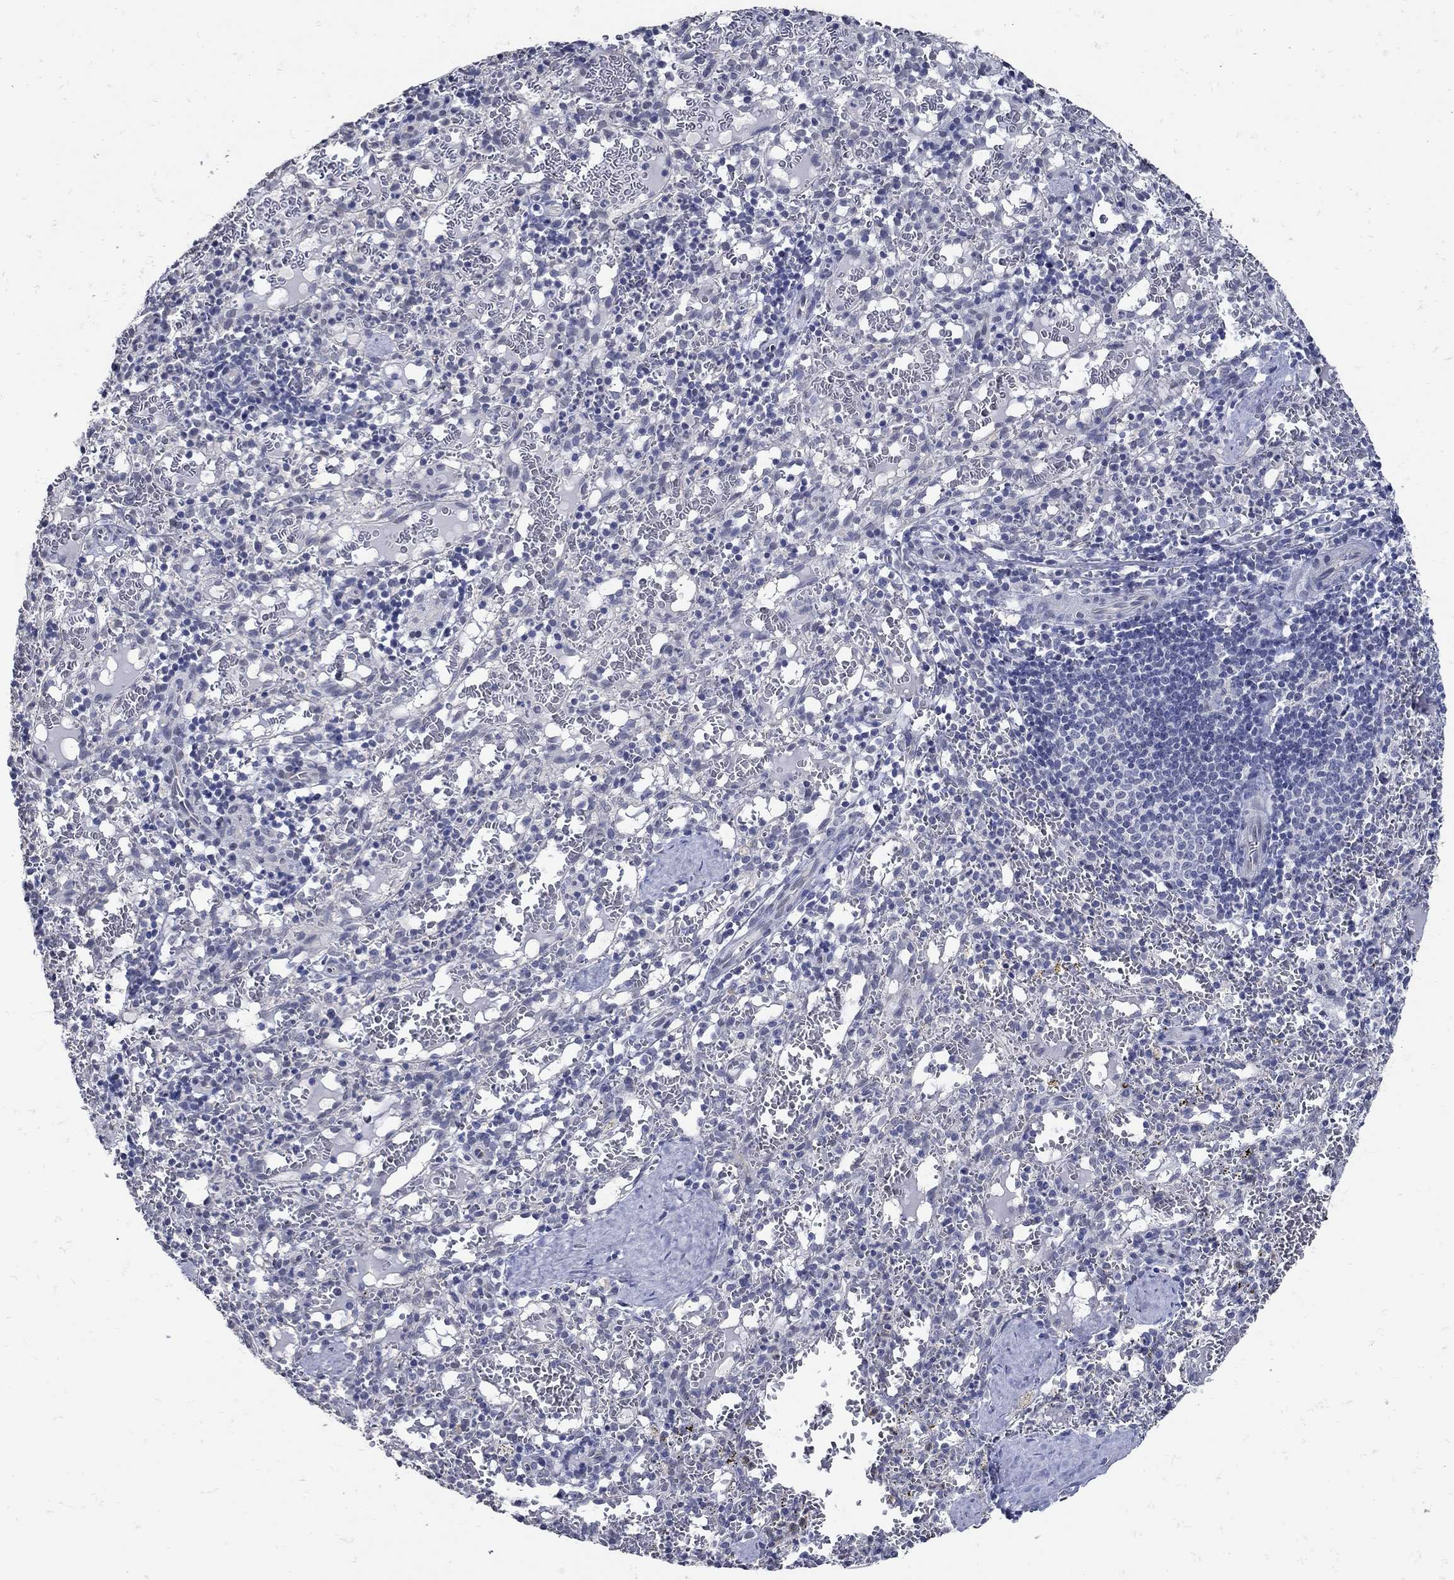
{"staining": {"intensity": "negative", "quantity": "none", "location": "none"}, "tissue": "spleen", "cell_type": "Cells in red pulp", "image_type": "normal", "snomed": [{"axis": "morphology", "description": "Normal tissue, NOS"}, {"axis": "topography", "description": "Spleen"}], "caption": "This histopathology image is of normal spleen stained with IHC to label a protein in brown with the nuclei are counter-stained blue. There is no staining in cells in red pulp.", "gene": "KCNN3", "patient": {"sex": "male", "age": 11}}